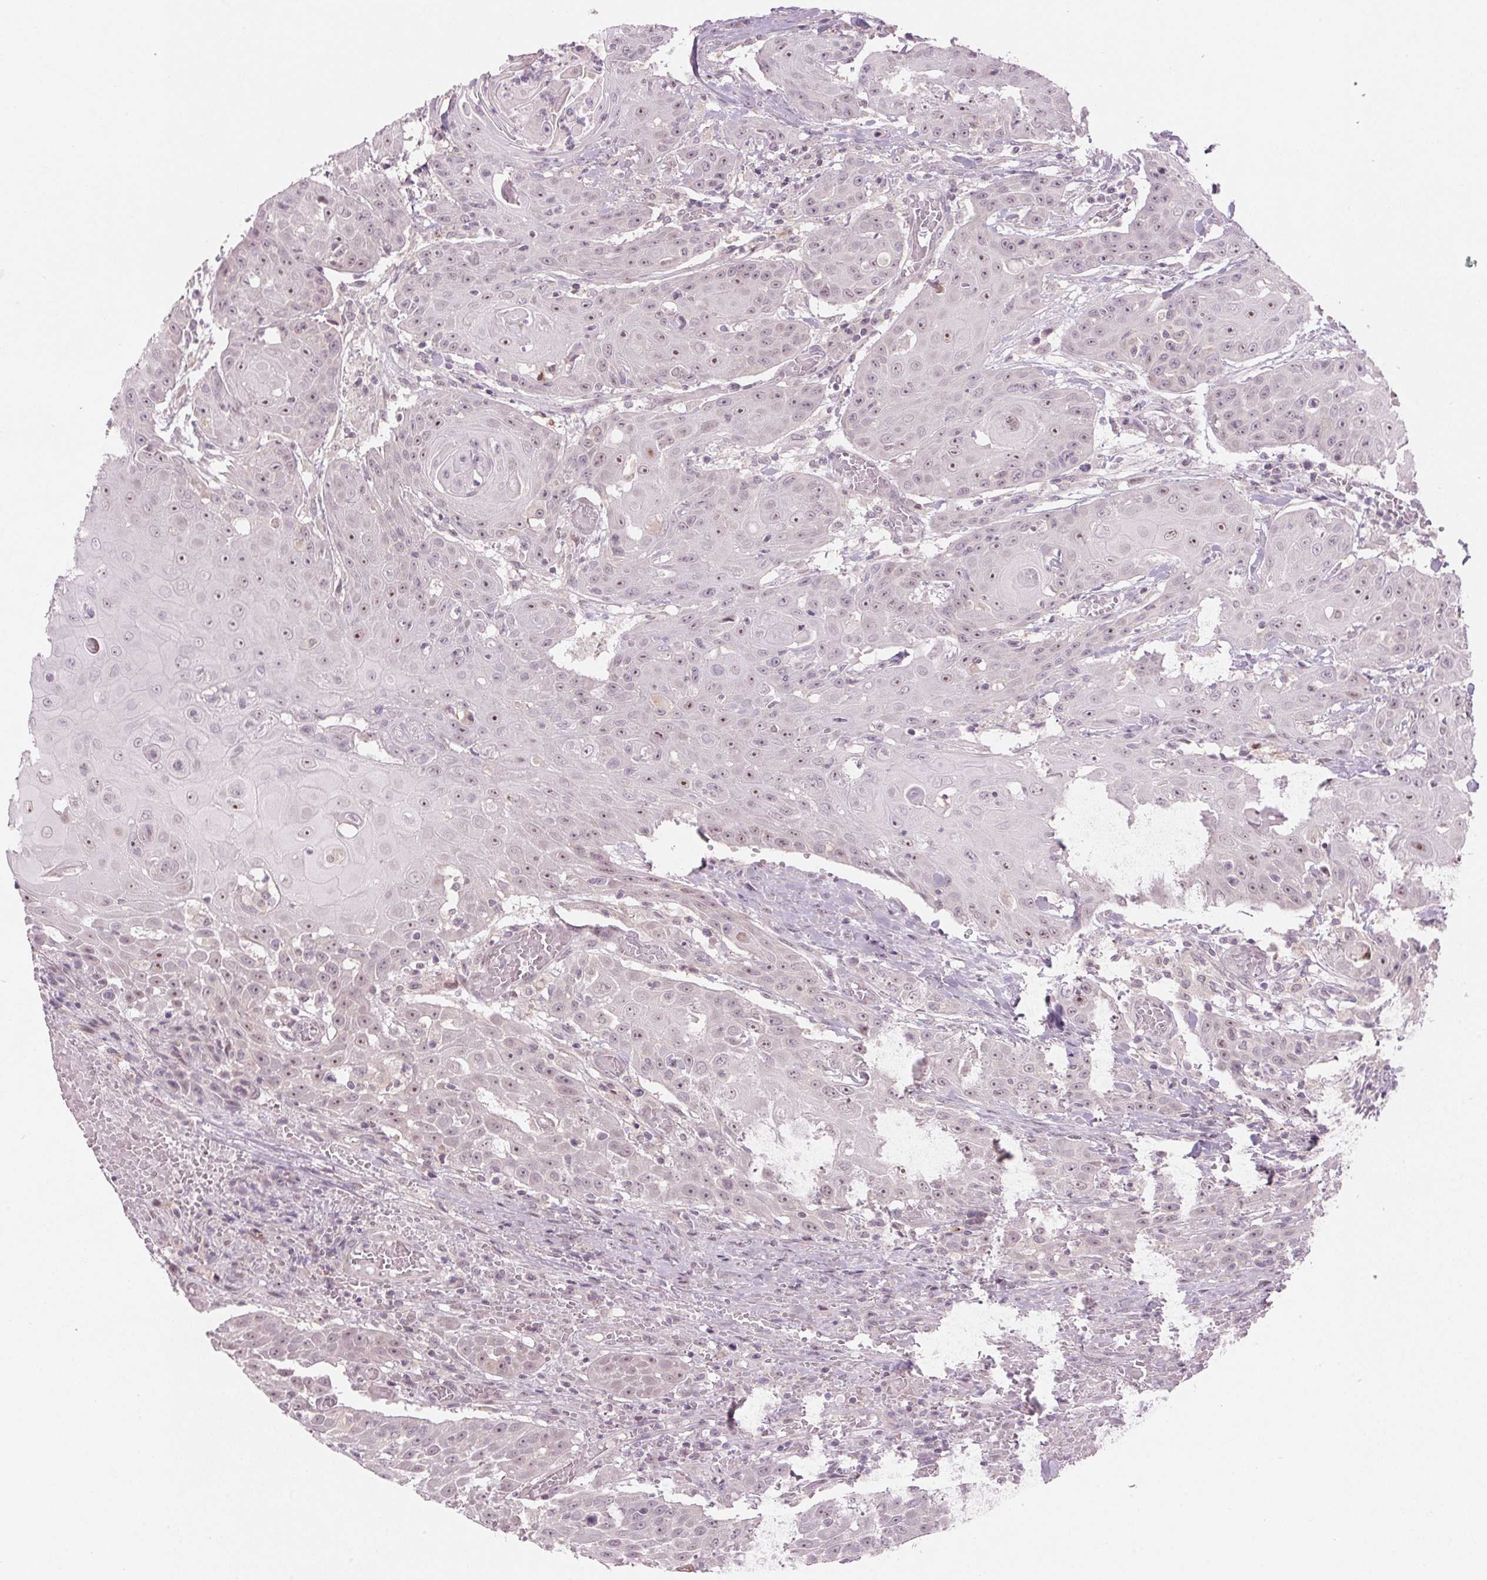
{"staining": {"intensity": "moderate", "quantity": "25%-75%", "location": "nuclear"}, "tissue": "head and neck cancer", "cell_type": "Tumor cells", "image_type": "cancer", "snomed": [{"axis": "morphology", "description": "Normal tissue, NOS"}, {"axis": "morphology", "description": "Squamous cell carcinoma, NOS"}, {"axis": "topography", "description": "Oral tissue"}, {"axis": "topography", "description": "Head-Neck"}], "caption": "This photomicrograph displays head and neck cancer stained with immunohistochemistry (IHC) to label a protein in brown. The nuclear of tumor cells show moderate positivity for the protein. Nuclei are counter-stained blue.", "gene": "TMED6", "patient": {"sex": "female", "age": 55}}